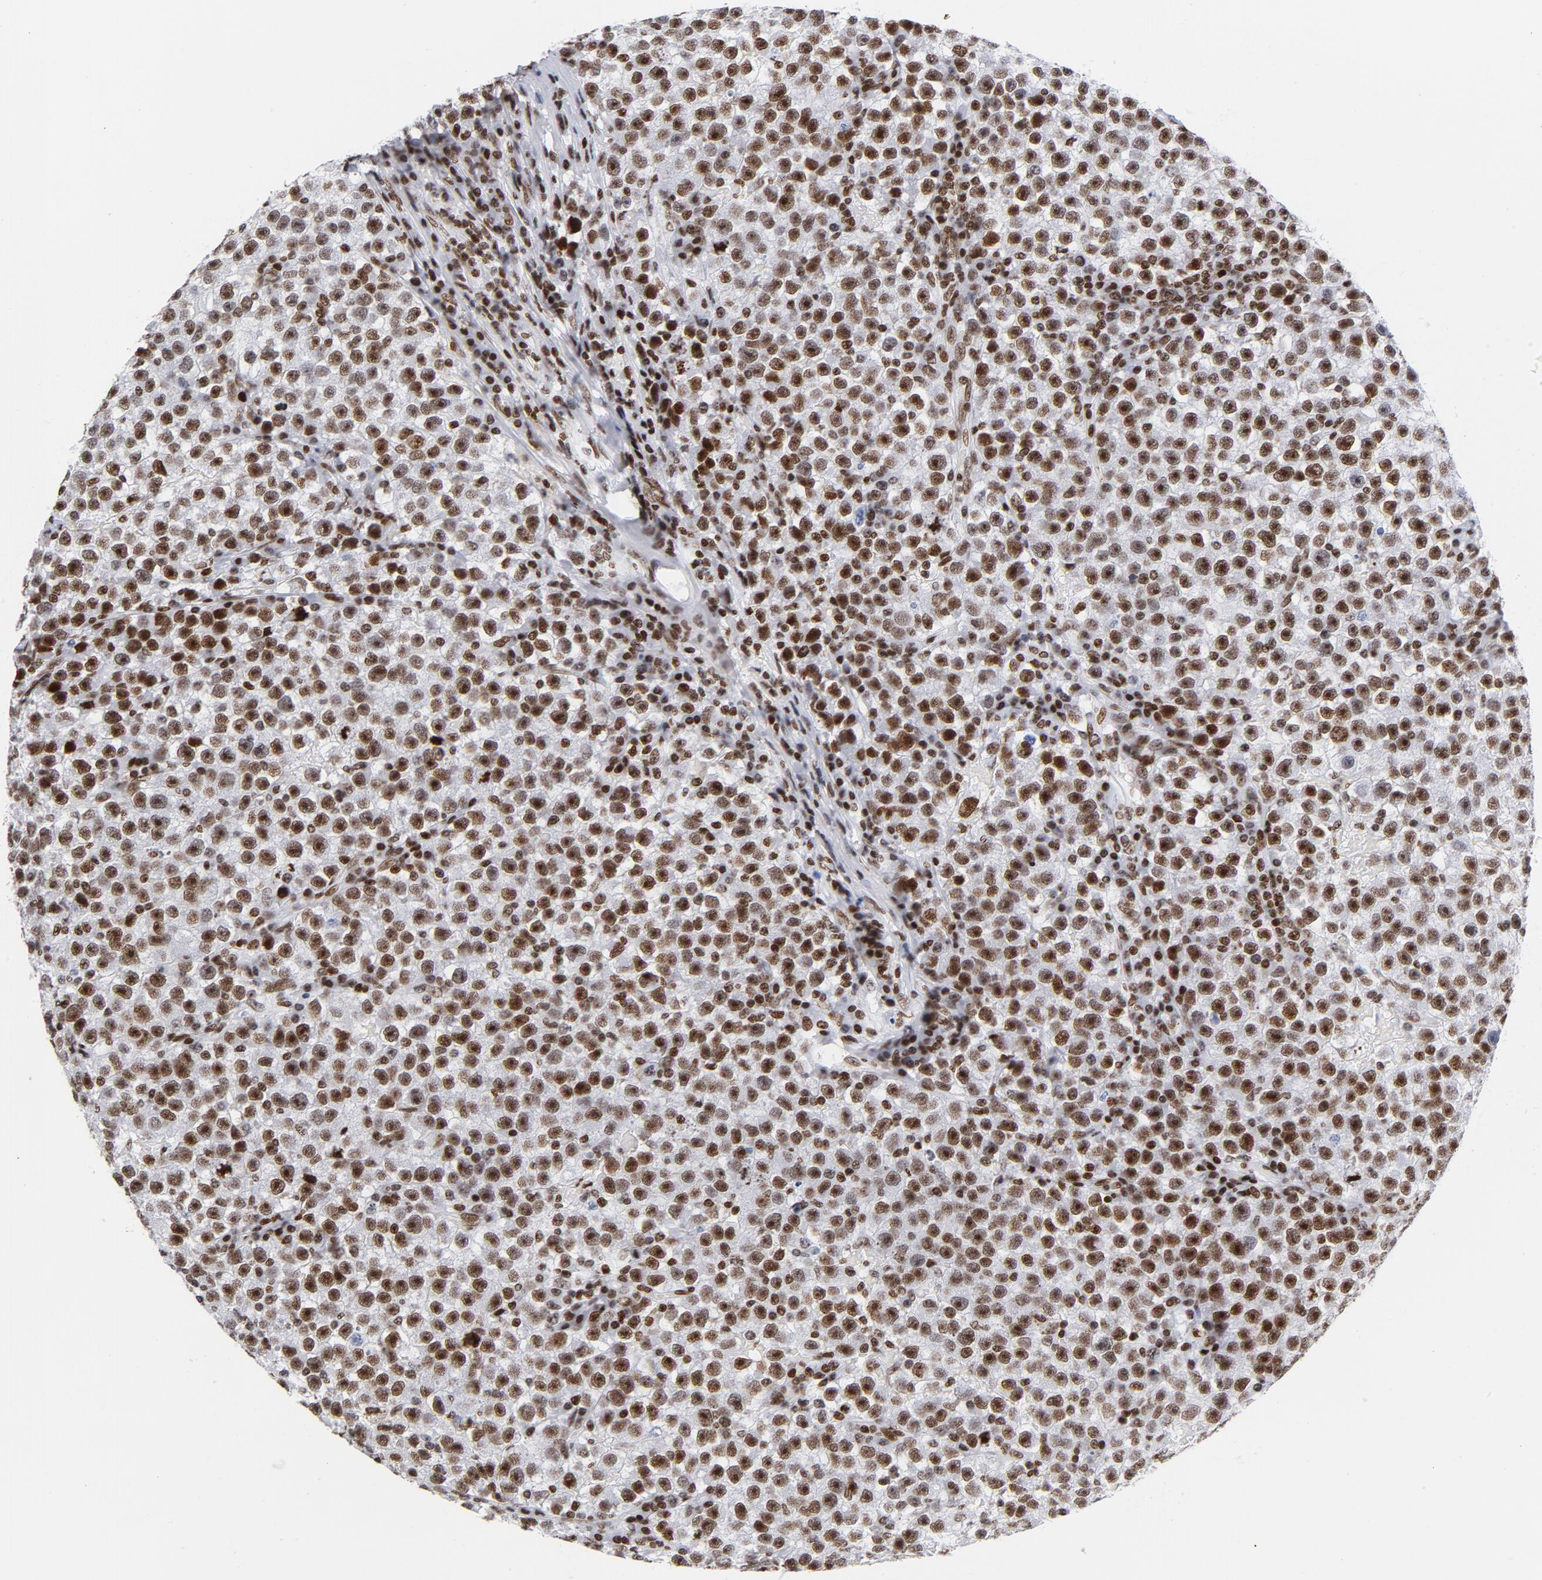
{"staining": {"intensity": "moderate", "quantity": ">75%", "location": "nuclear"}, "tissue": "testis cancer", "cell_type": "Tumor cells", "image_type": "cancer", "snomed": [{"axis": "morphology", "description": "Seminoma, NOS"}, {"axis": "topography", "description": "Testis"}], "caption": "A brown stain shows moderate nuclear positivity of a protein in human seminoma (testis) tumor cells. (Brightfield microscopy of DAB IHC at high magnification).", "gene": "TOP2B", "patient": {"sex": "male", "age": 22}}